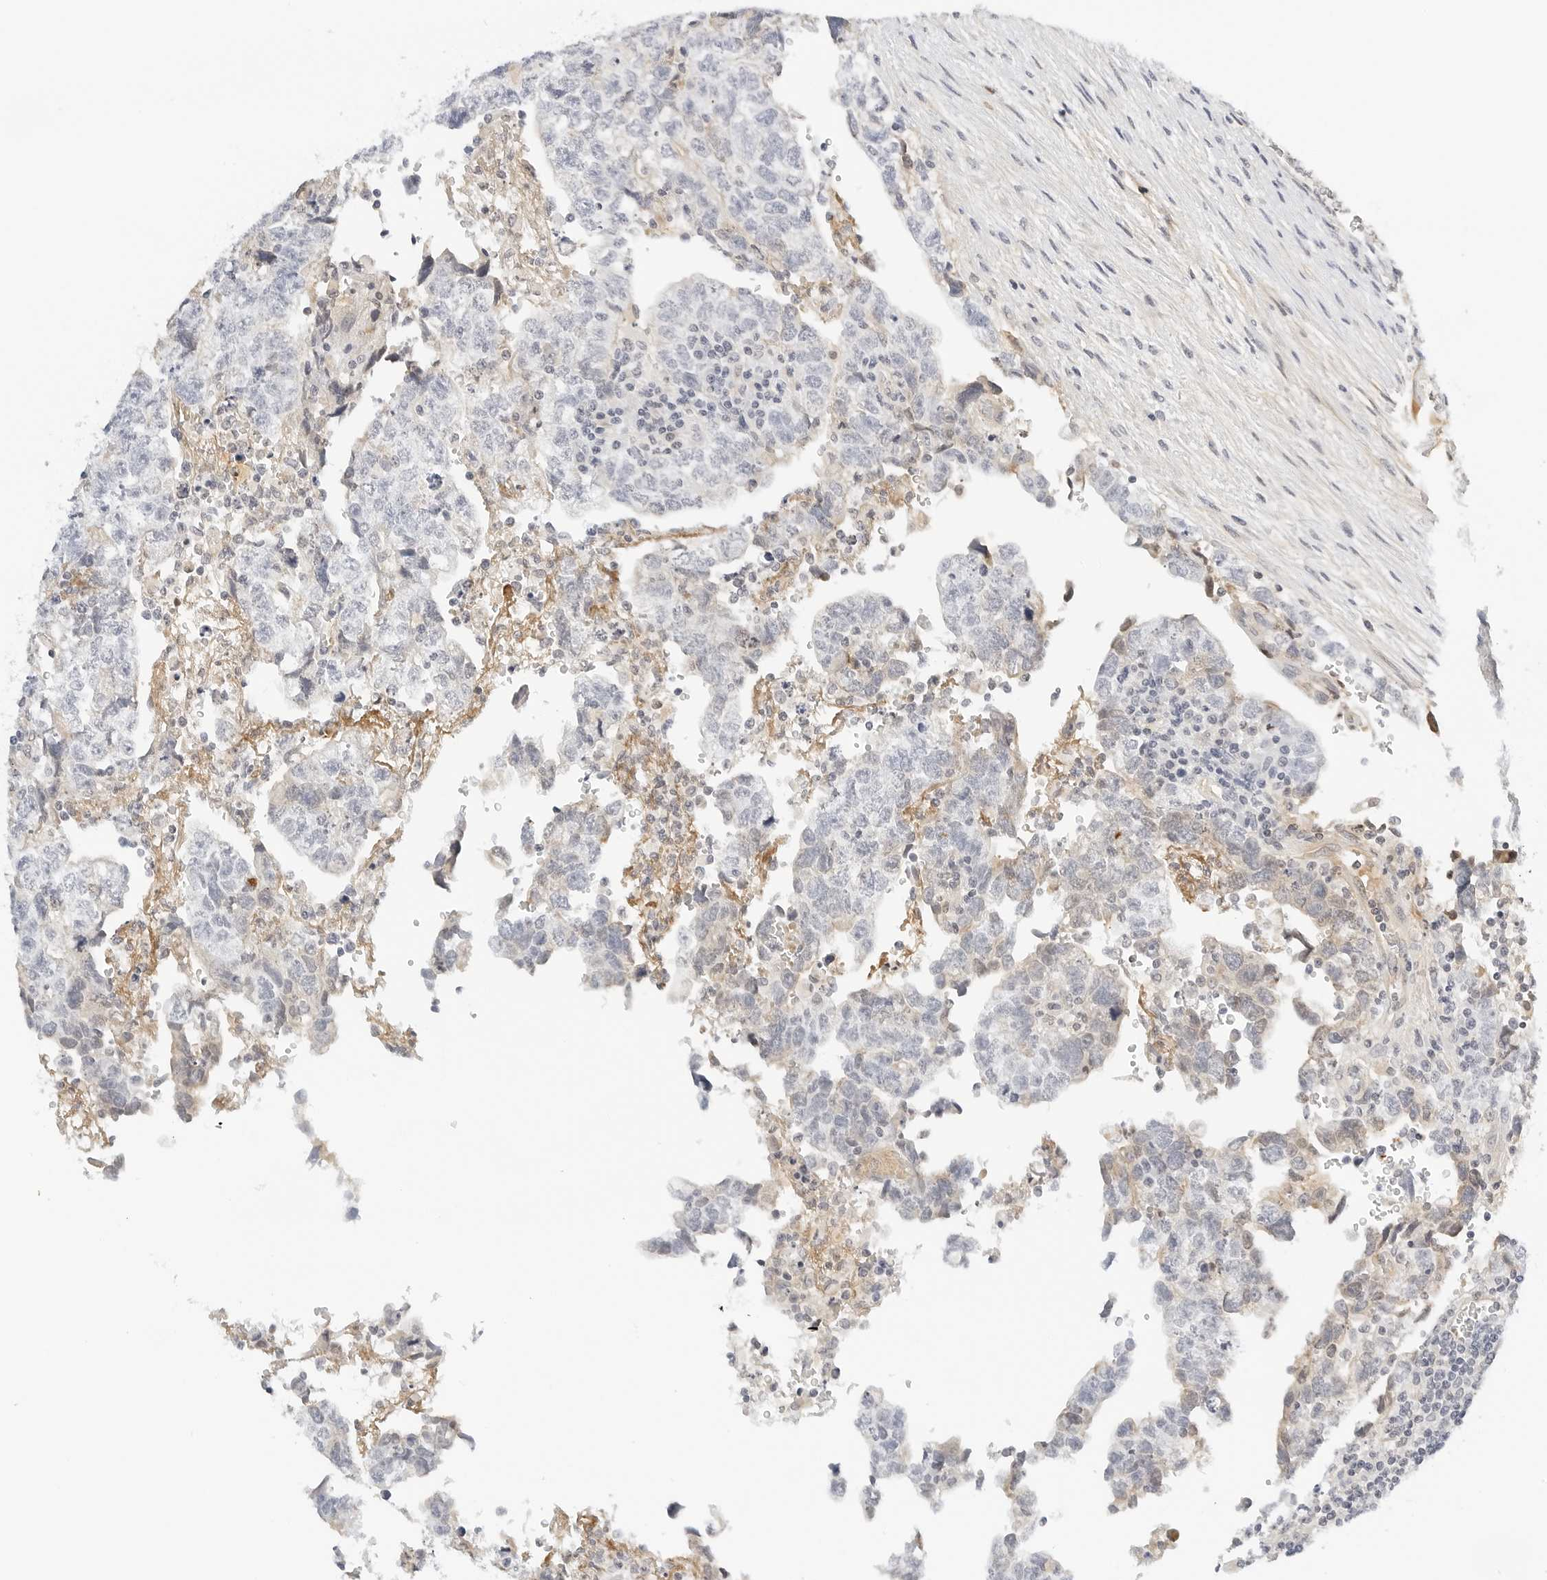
{"staining": {"intensity": "negative", "quantity": "none", "location": "none"}, "tissue": "testis cancer", "cell_type": "Tumor cells", "image_type": "cancer", "snomed": [{"axis": "morphology", "description": "Normal tissue, NOS"}, {"axis": "morphology", "description": "Carcinoma, Embryonal, NOS"}, {"axis": "topography", "description": "Testis"}], "caption": "Histopathology image shows no significant protein positivity in tumor cells of testis cancer.", "gene": "PKDCC", "patient": {"sex": "male", "age": 36}}